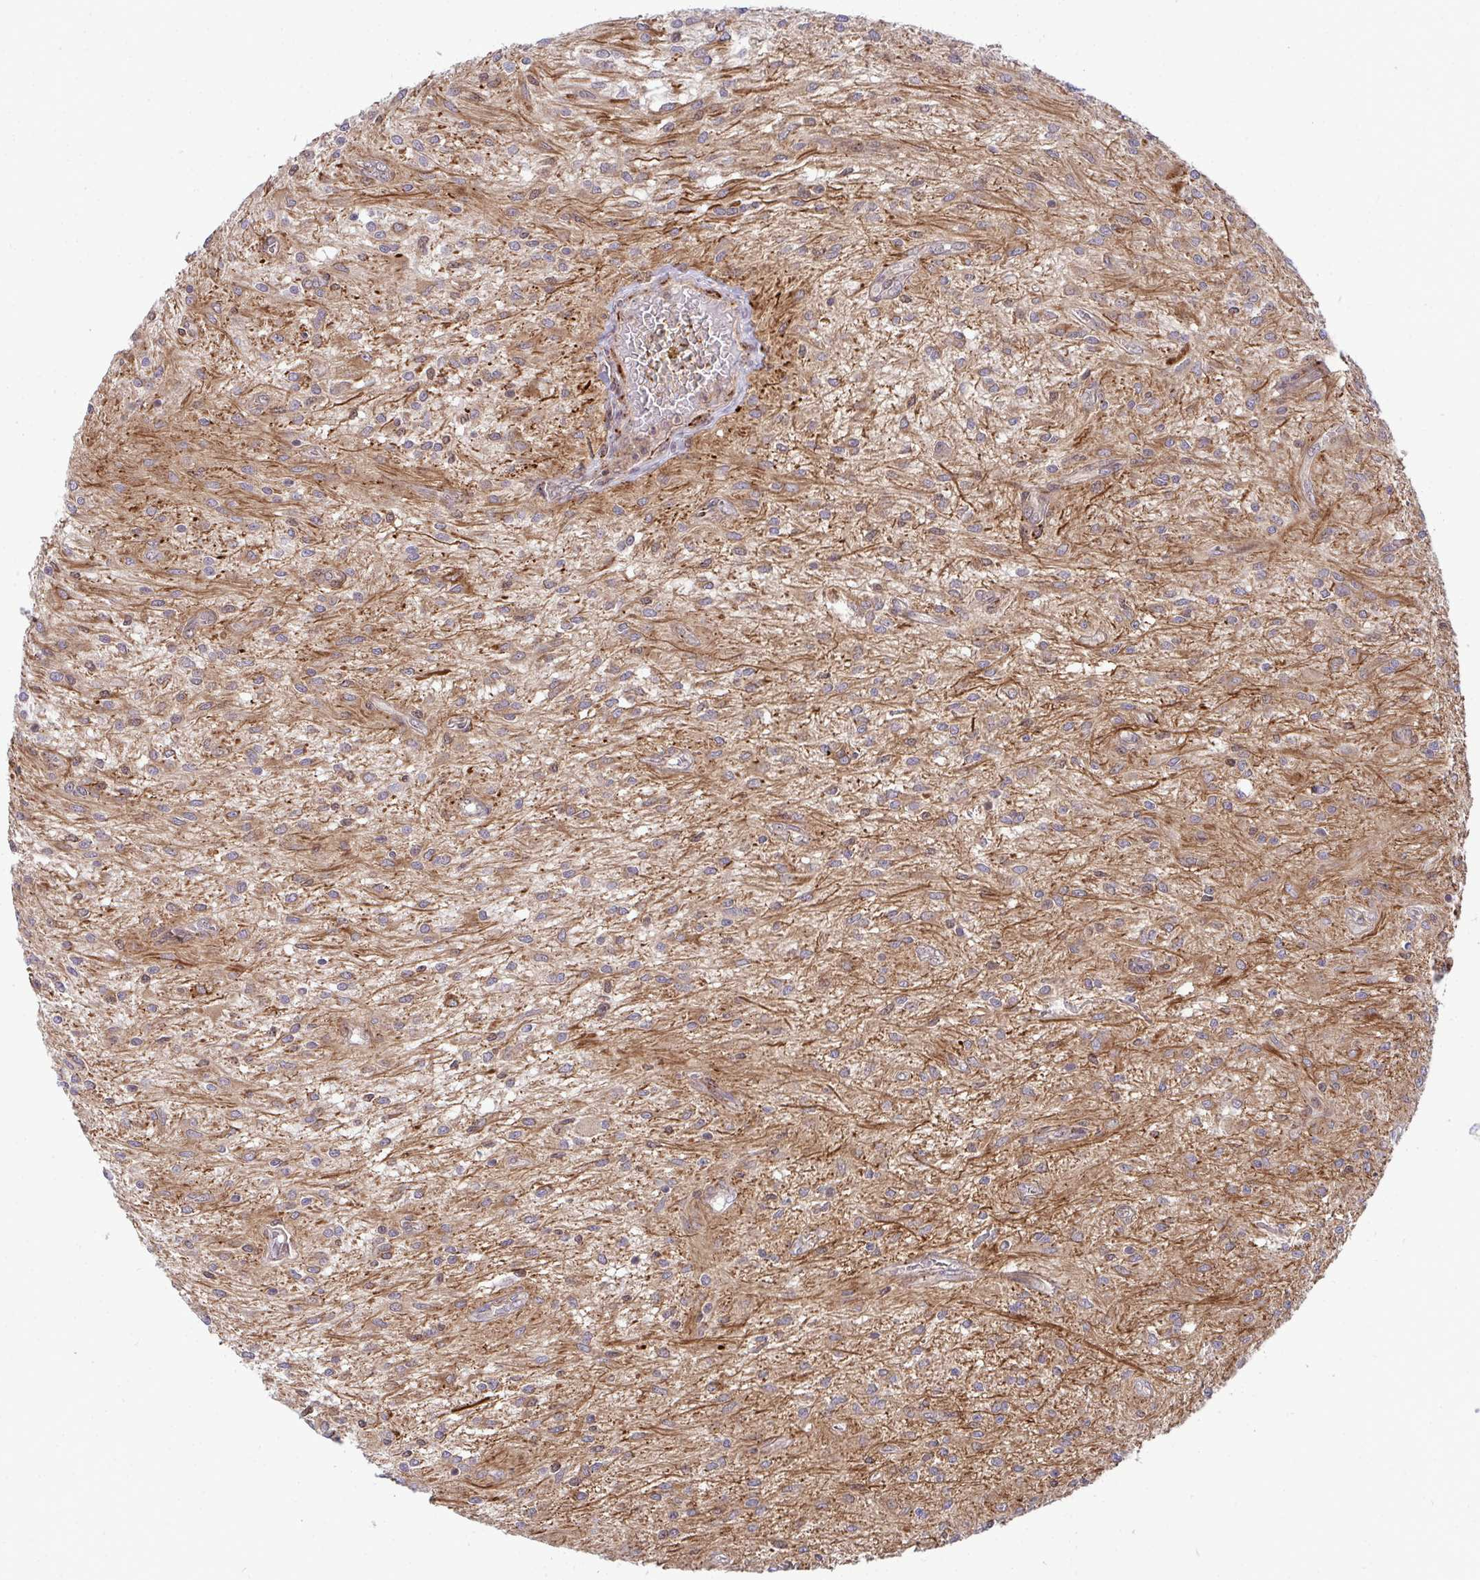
{"staining": {"intensity": "weak", "quantity": ">75%", "location": "cytoplasmic/membranous"}, "tissue": "glioma", "cell_type": "Tumor cells", "image_type": "cancer", "snomed": [{"axis": "morphology", "description": "Glioma, malignant, Low grade"}, {"axis": "topography", "description": "Cerebellum"}], "caption": "An immunohistochemistry (IHC) photomicrograph of neoplastic tissue is shown. Protein staining in brown highlights weak cytoplasmic/membranous positivity in low-grade glioma (malignant) within tumor cells.", "gene": "TRIM44", "patient": {"sex": "female", "age": 14}}